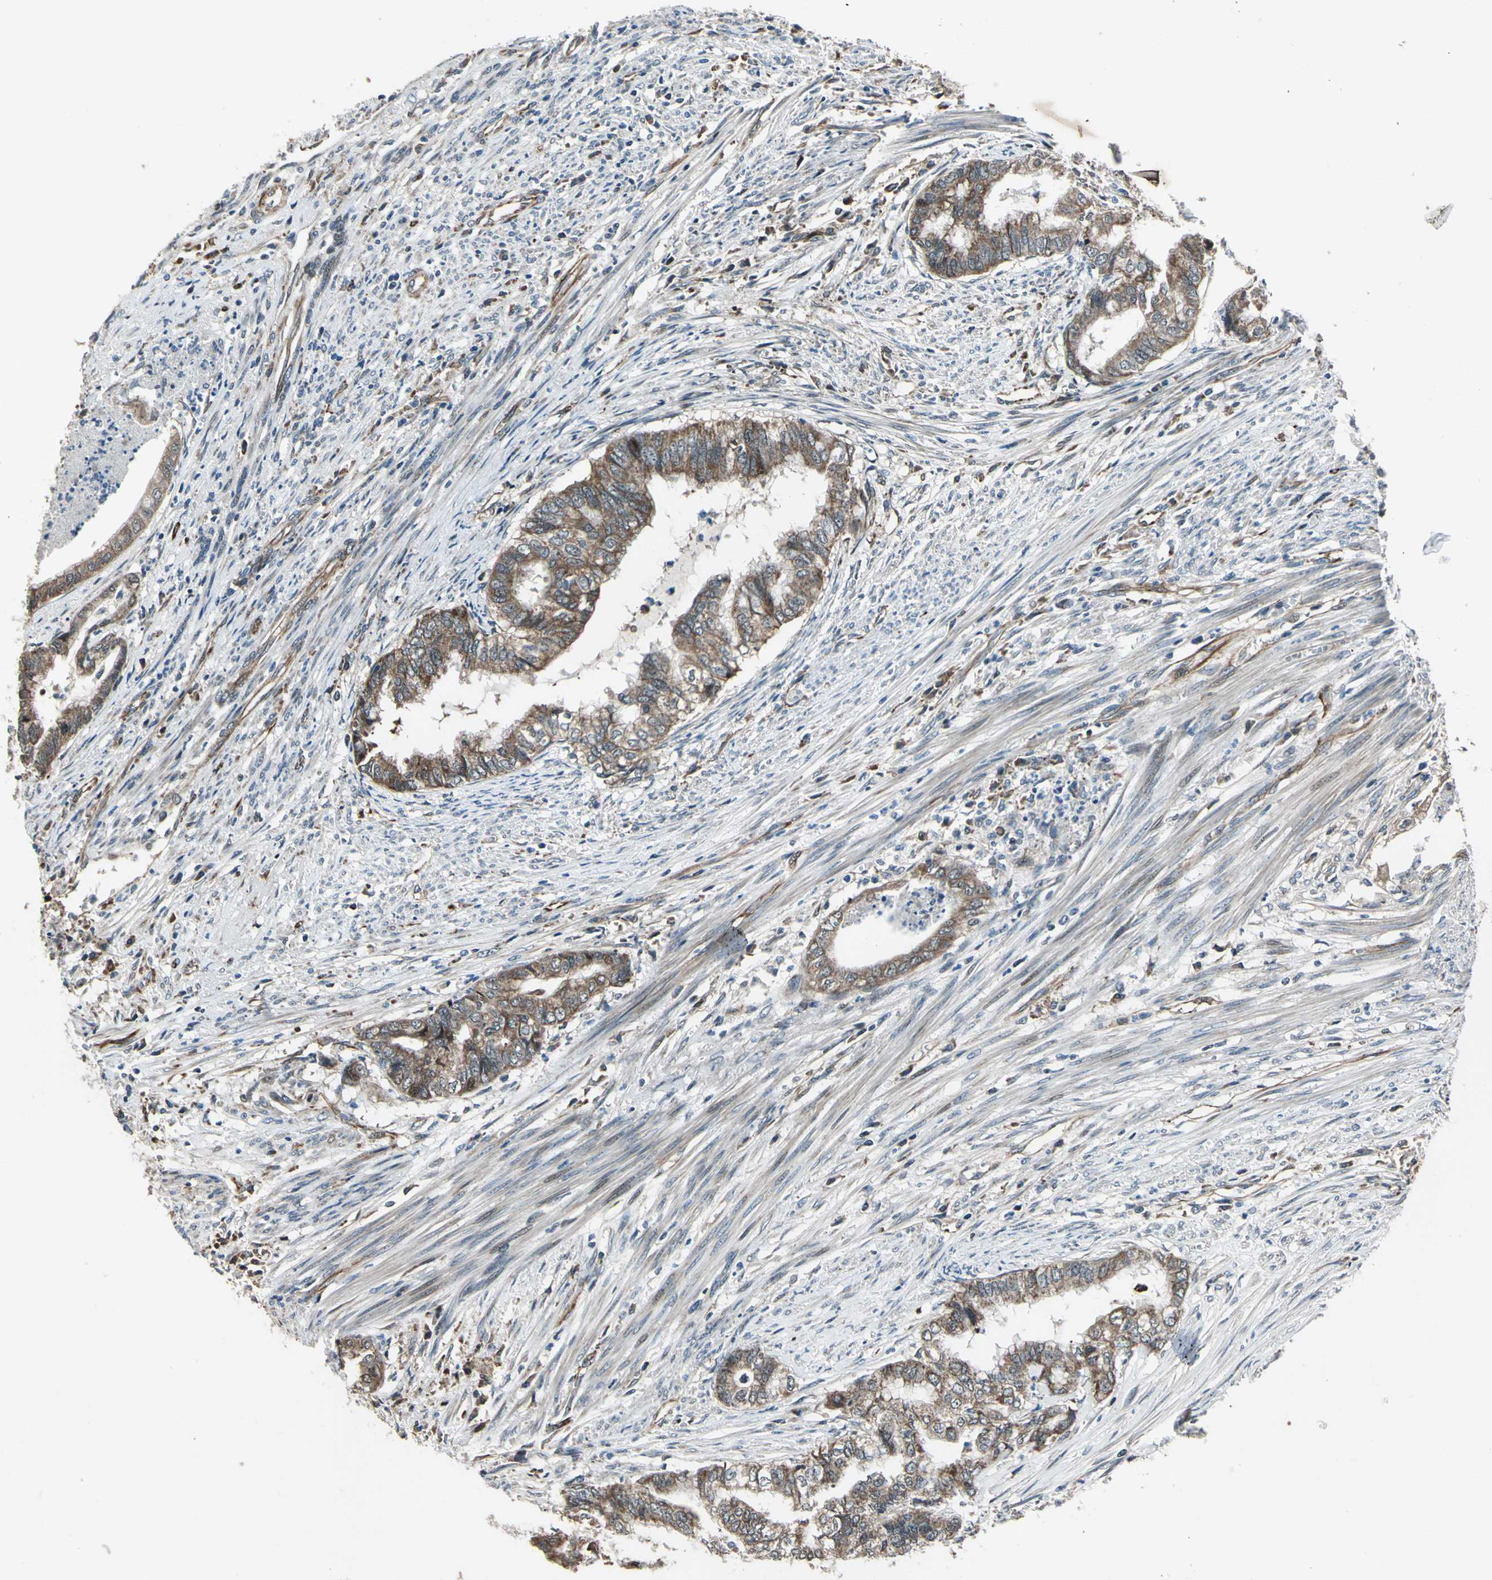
{"staining": {"intensity": "strong", "quantity": ">75%", "location": "cytoplasmic/membranous"}, "tissue": "endometrial cancer", "cell_type": "Tumor cells", "image_type": "cancer", "snomed": [{"axis": "morphology", "description": "Adenocarcinoma, NOS"}, {"axis": "topography", "description": "Endometrium"}], "caption": "Tumor cells reveal high levels of strong cytoplasmic/membranous positivity in approximately >75% of cells in human endometrial adenocarcinoma.", "gene": "EXD2", "patient": {"sex": "female", "age": 79}}